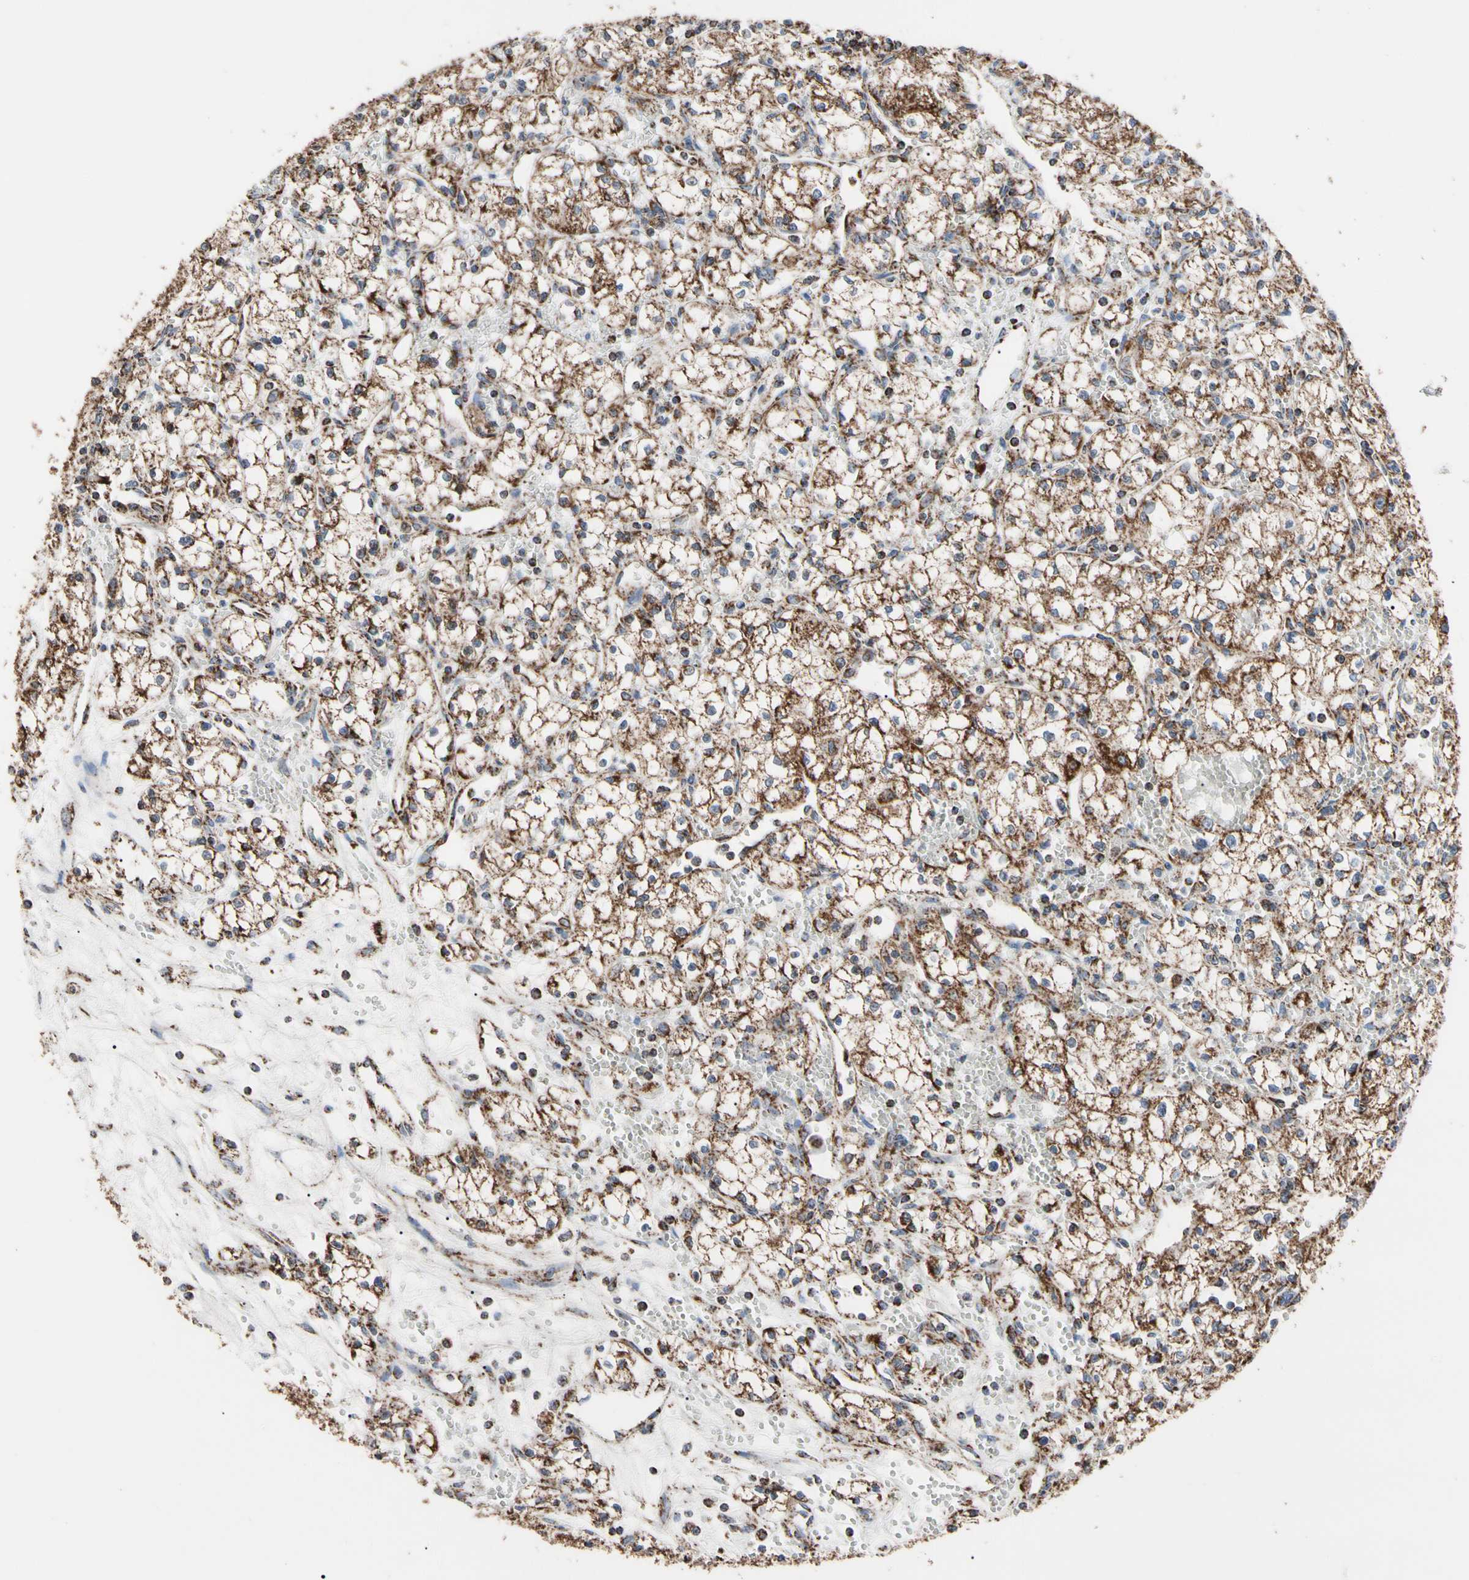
{"staining": {"intensity": "strong", "quantity": ">75%", "location": "cytoplasmic/membranous"}, "tissue": "renal cancer", "cell_type": "Tumor cells", "image_type": "cancer", "snomed": [{"axis": "morphology", "description": "Normal tissue, NOS"}, {"axis": "morphology", "description": "Adenocarcinoma, NOS"}, {"axis": "topography", "description": "Kidney"}], "caption": "This photomicrograph displays immunohistochemistry (IHC) staining of renal cancer (adenocarcinoma), with high strong cytoplasmic/membranous staining in approximately >75% of tumor cells.", "gene": "FAM110B", "patient": {"sex": "male", "age": 59}}